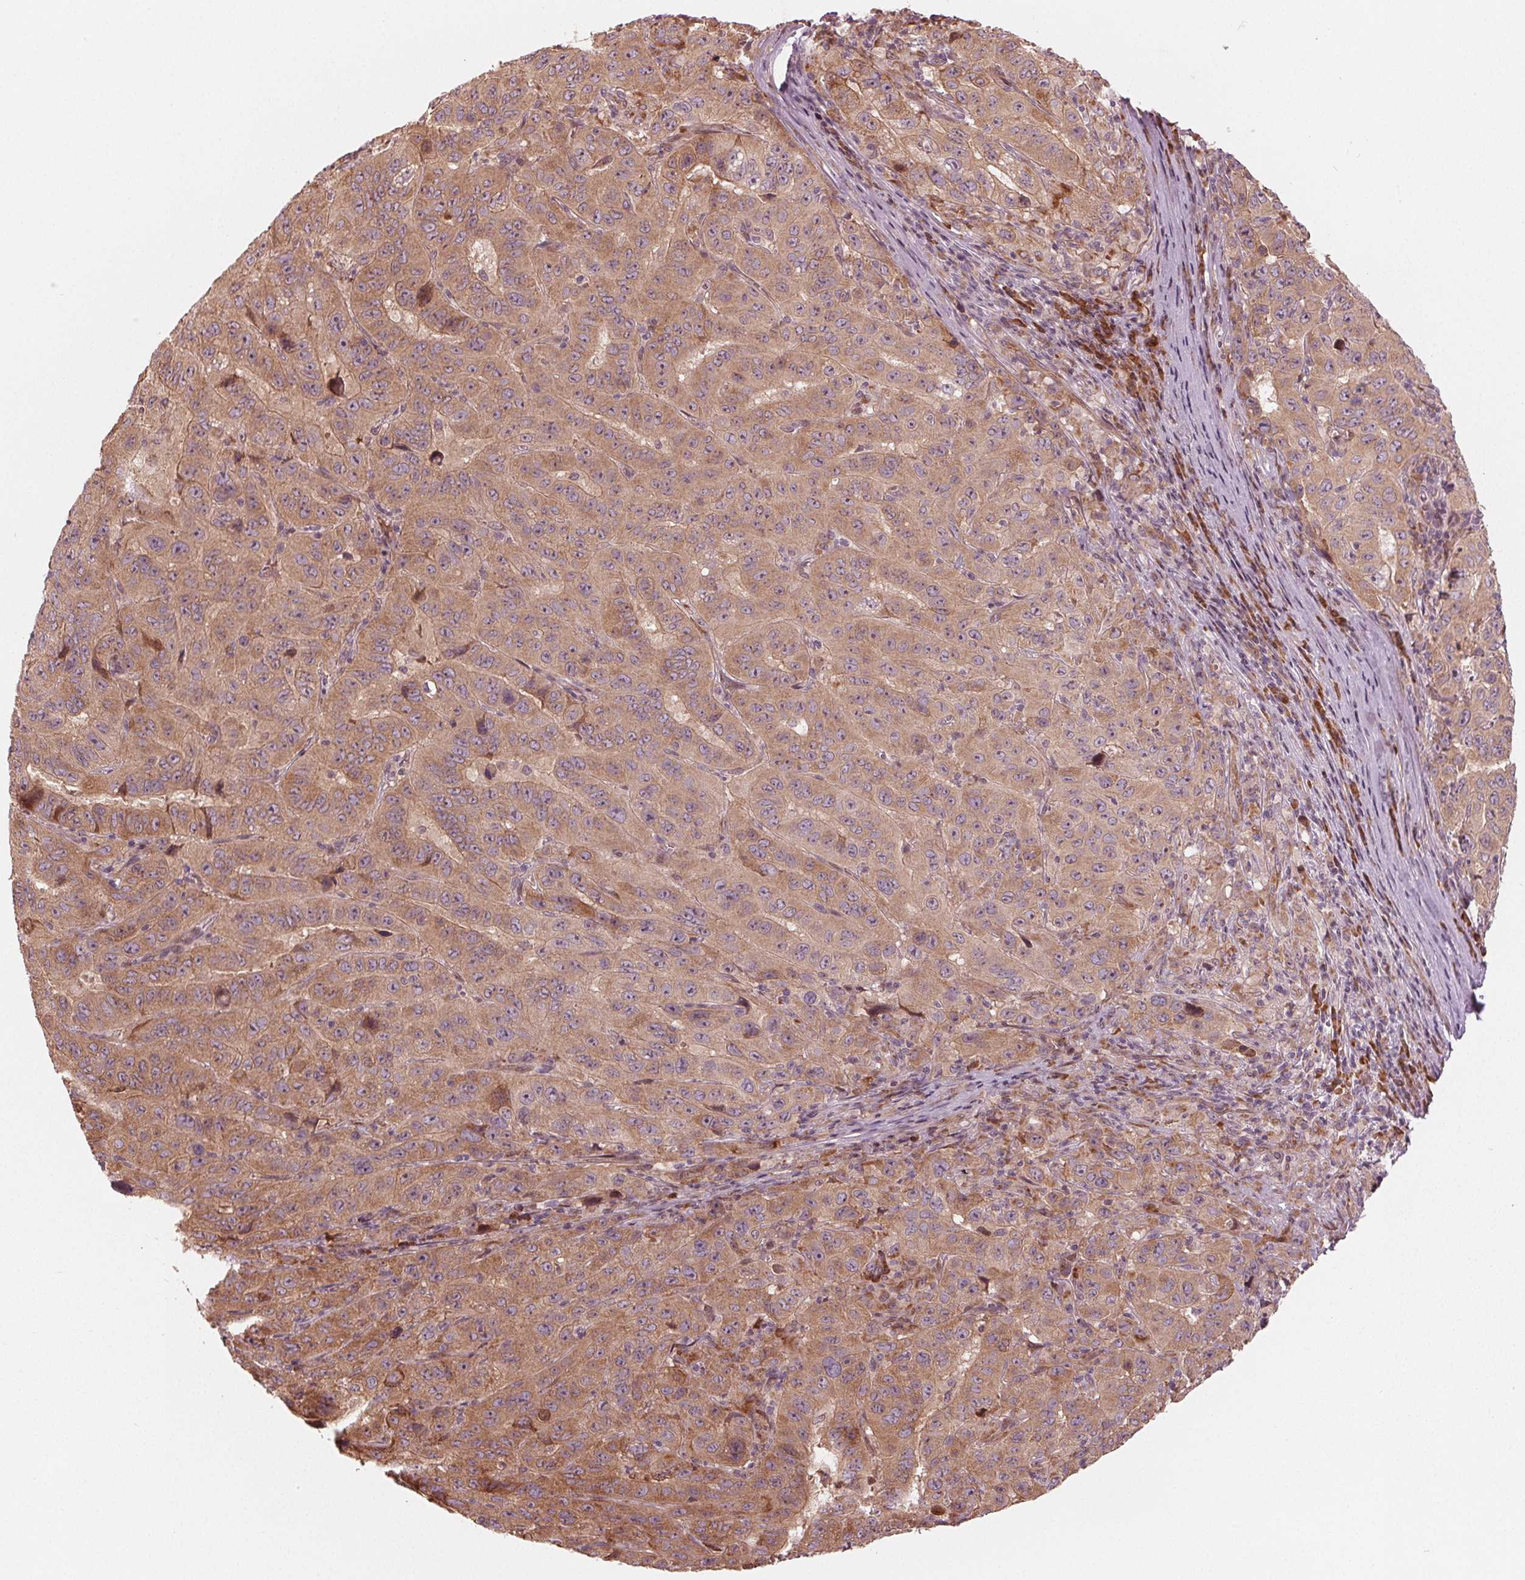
{"staining": {"intensity": "moderate", "quantity": ">75%", "location": "cytoplasmic/membranous"}, "tissue": "pancreatic cancer", "cell_type": "Tumor cells", "image_type": "cancer", "snomed": [{"axis": "morphology", "description": "Adenocarcinoma, NOS"}, {"axis": "topography", "description": "Pancreas"}], "caption": "Immunohistochemistry (IHC) (DAB) staining of human pancreatic cancer demonstrates moderate cytoplasmic/membranous protein expression in about >75% of tumor cells.", "gene": "CMIP", "patient": {"sex": "male", "age": 63}}